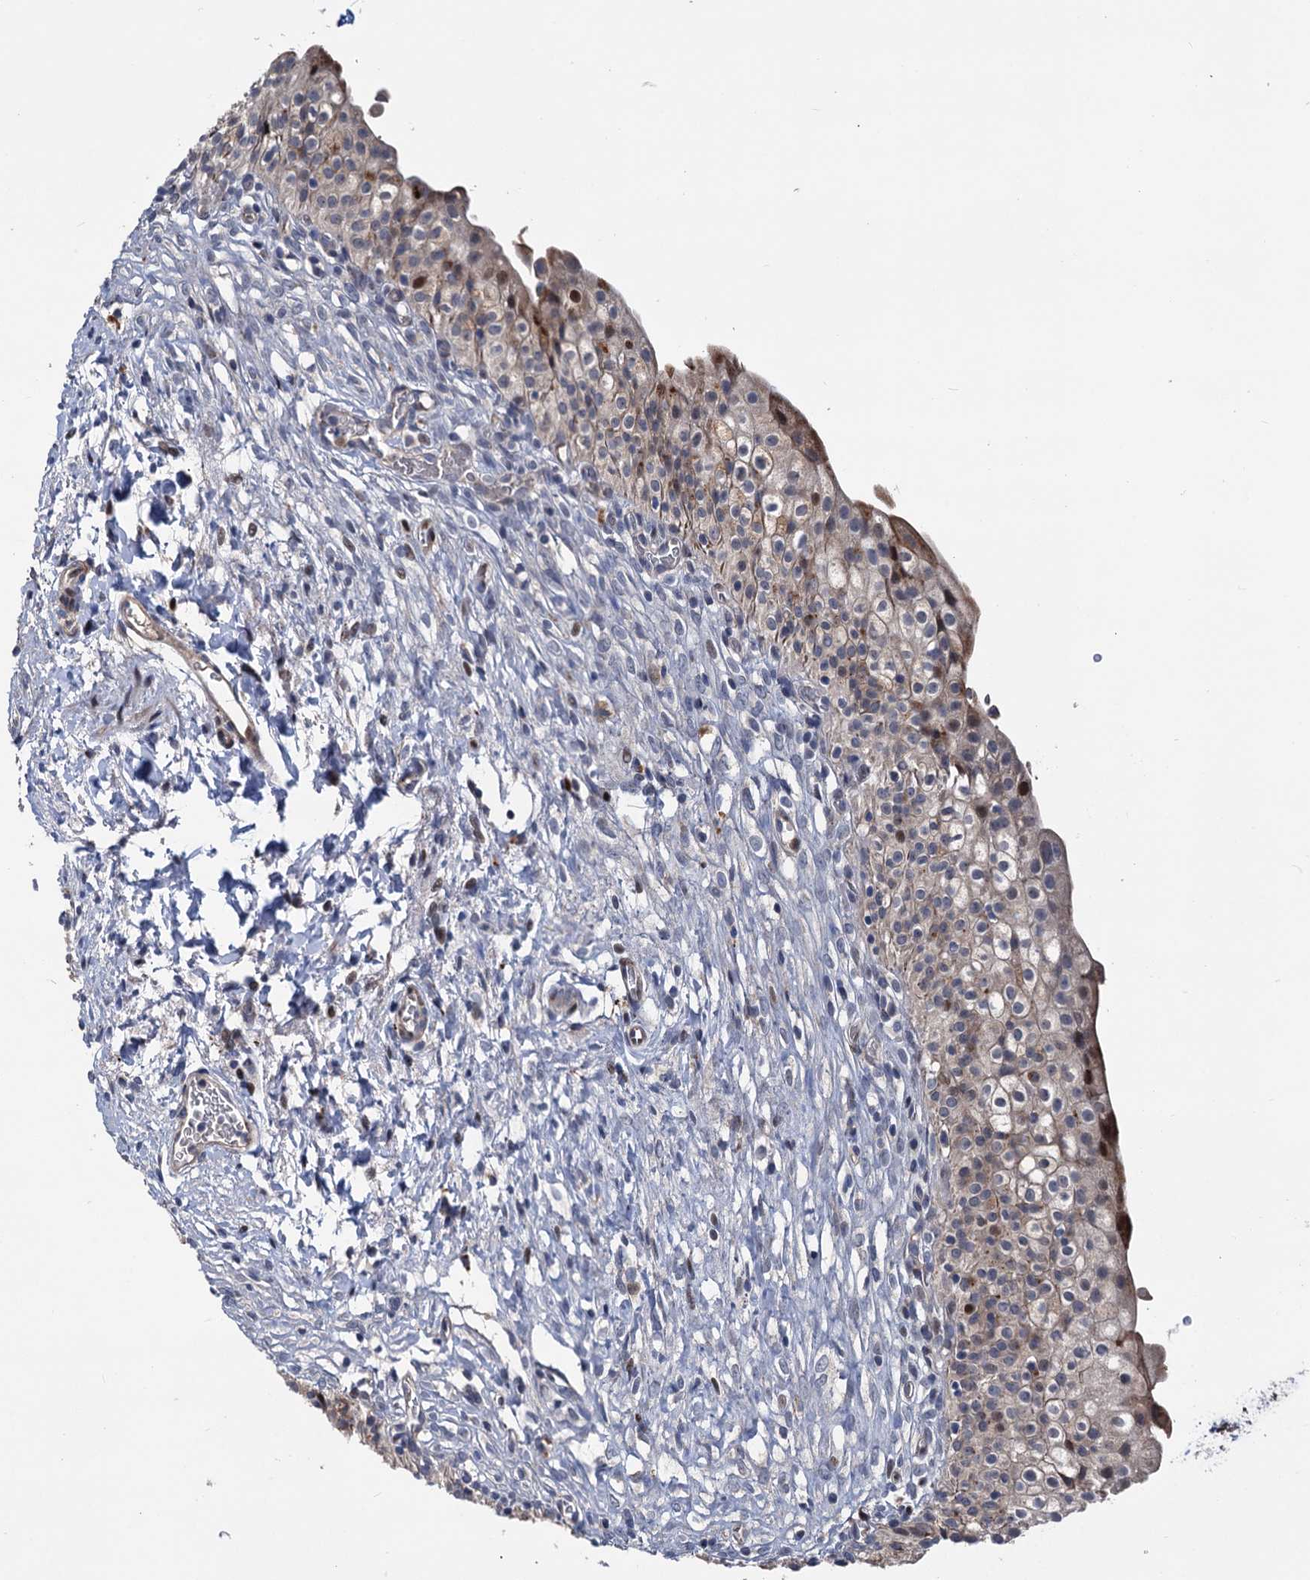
{"staining": {"intensity": "moderate", "quantity": "<25%", "location": "nuclear"}, "tissue": "urinary bladder", "cell_type": "Urothelial cells", "image_type": "normal", "snomed": [{"axis": "morphology", "description": "Normal tissue, NOS"}, {"axis": "topography", "description": "Urinary bladder"}], "caption": "Urothelial cells demonstrate low levels of moderate nuclear positivity in approximately <25% of cells in benign urinary bladder. Nuclei are stained in blue.", "gene": "UBR1", "patient": {"sex": "male", "age": 55}}